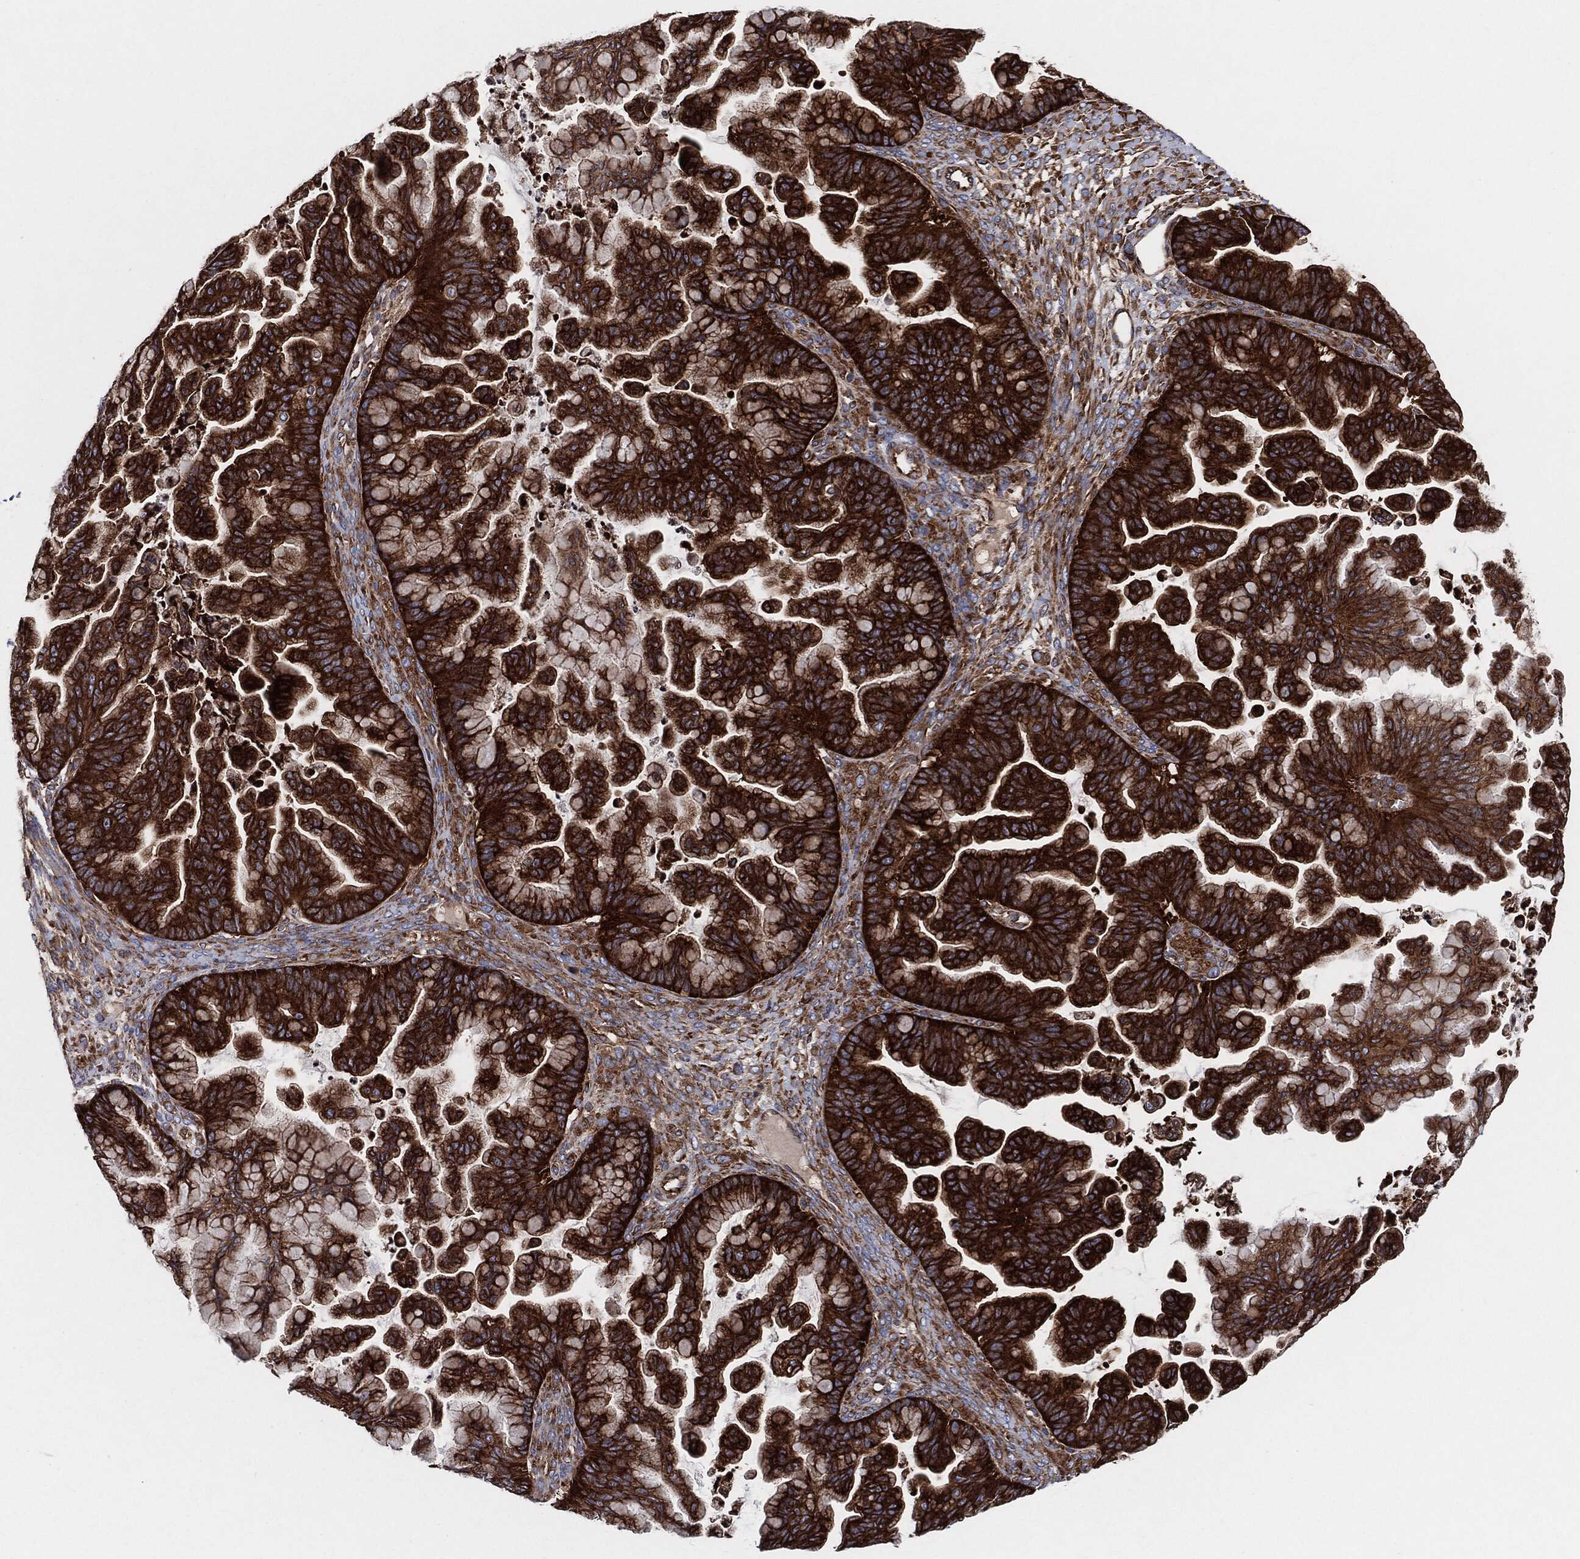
{"staining": {"intensity": "strong", "quantity": ">75%", "location": "cytoplasmic/membranous"}, "tissue": "ovarian cancer", "cell_type": "Tumor cells", "image_type": "cancer", "snomed": [{"axis": "morphology", "description": "Cystadenocarcinoma, mucinous, NOS"}, {"axis": "topography", "description": "Ovary"}], "caption": "Immunohistochemical staining of mucinous cystadenocarcinoma (ovarian) reveals strong cytoplasmic/membranous protein positivity in about >75% of tumor cells.", "gene": "EIF2S2", "patient": {"sex": "female", "age": 67}}